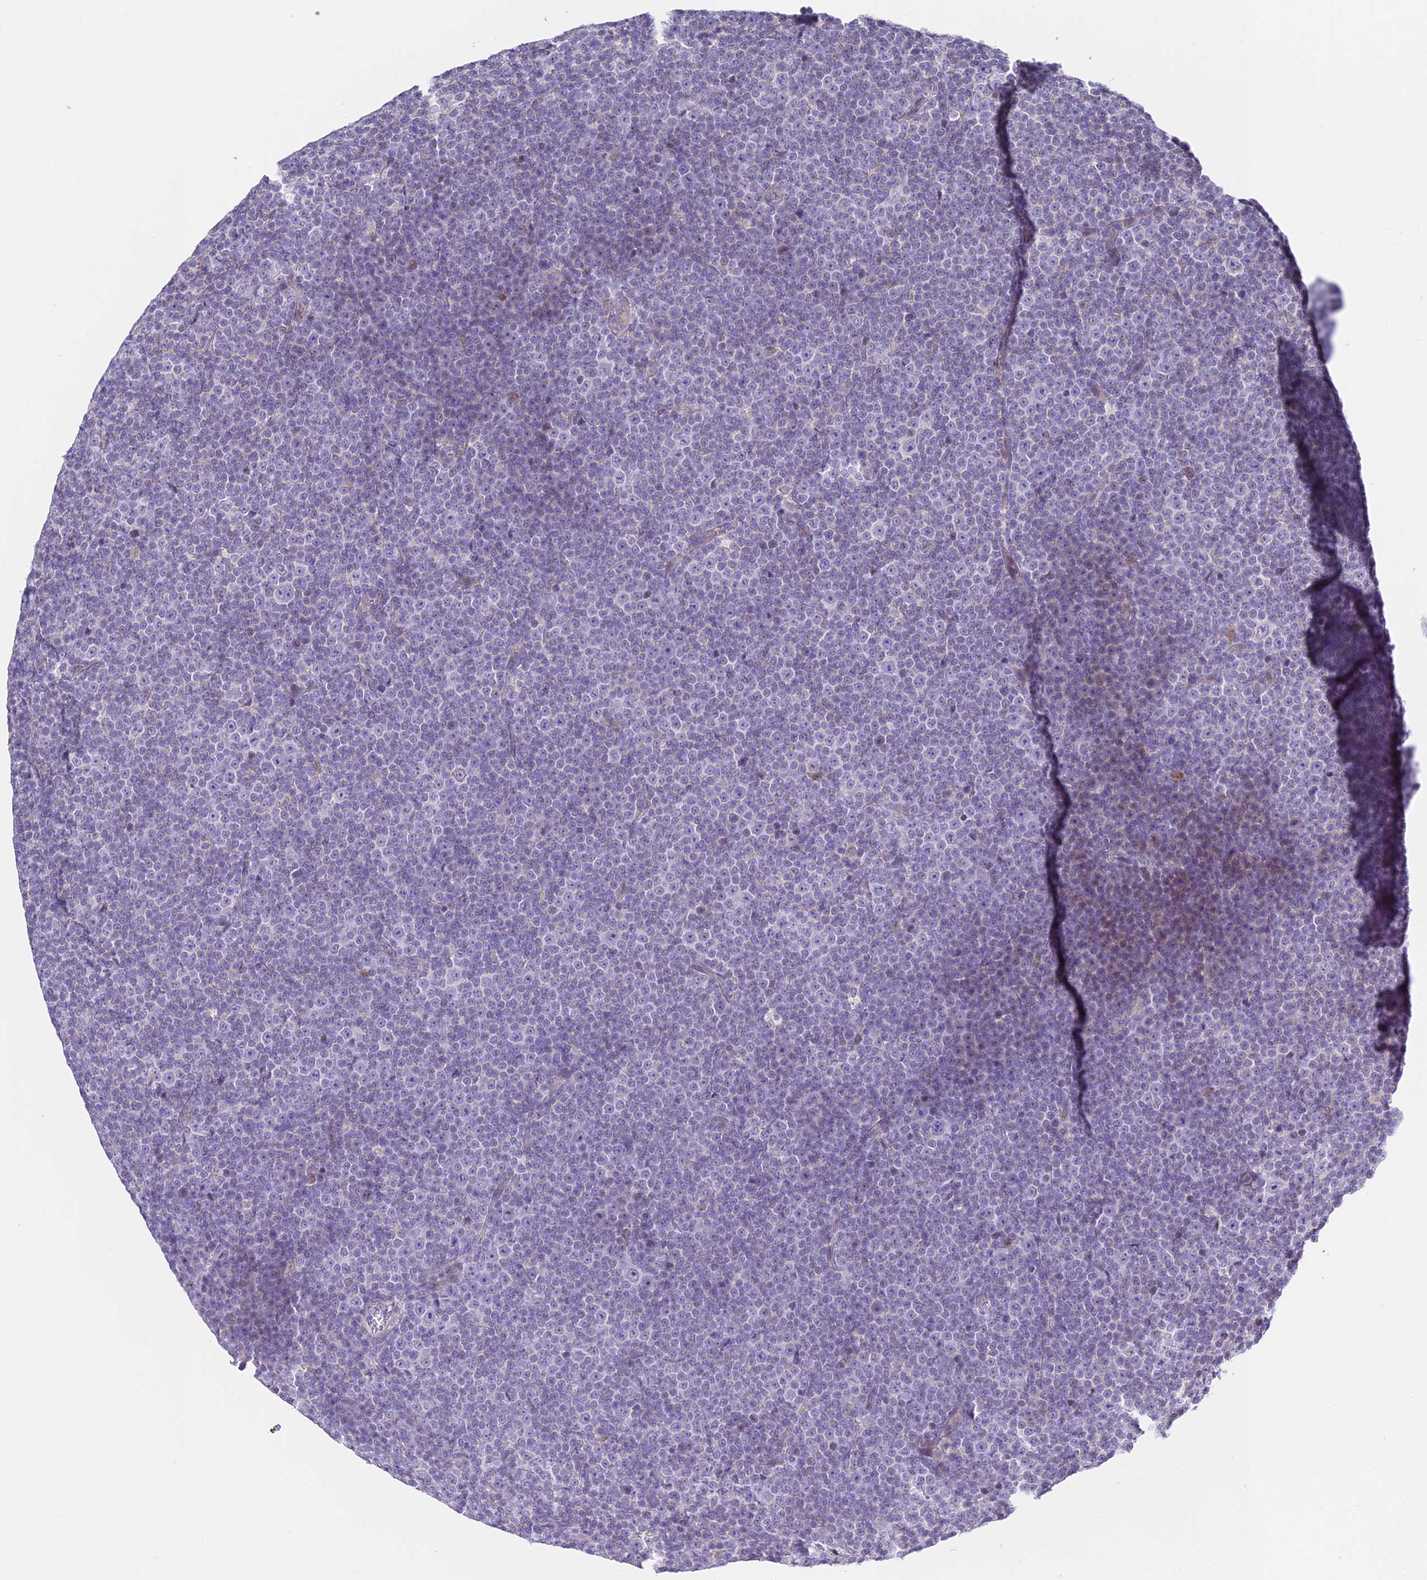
{"staining": {"intensity": "negative", "quantity": "none", "location": "none"}, "tissue": "lymphoma", "cell_type": "Tumor cells", "image_type": "cancer", "snomed": [{"axis": "morphology", "description": "Malignant lymphoma, non-Hodgkin's type, Low grade"}, {"axis": "topography", "description": "Lymph node"}], "caption": "High magnification brightfield microscopy of lymphoma stained with DAB (brown) and counterstained with hematoxylin (blue): tumor cells show no significant staining.", "gene": "SERP1", "patient": {"sex": "female", "age": 67}}